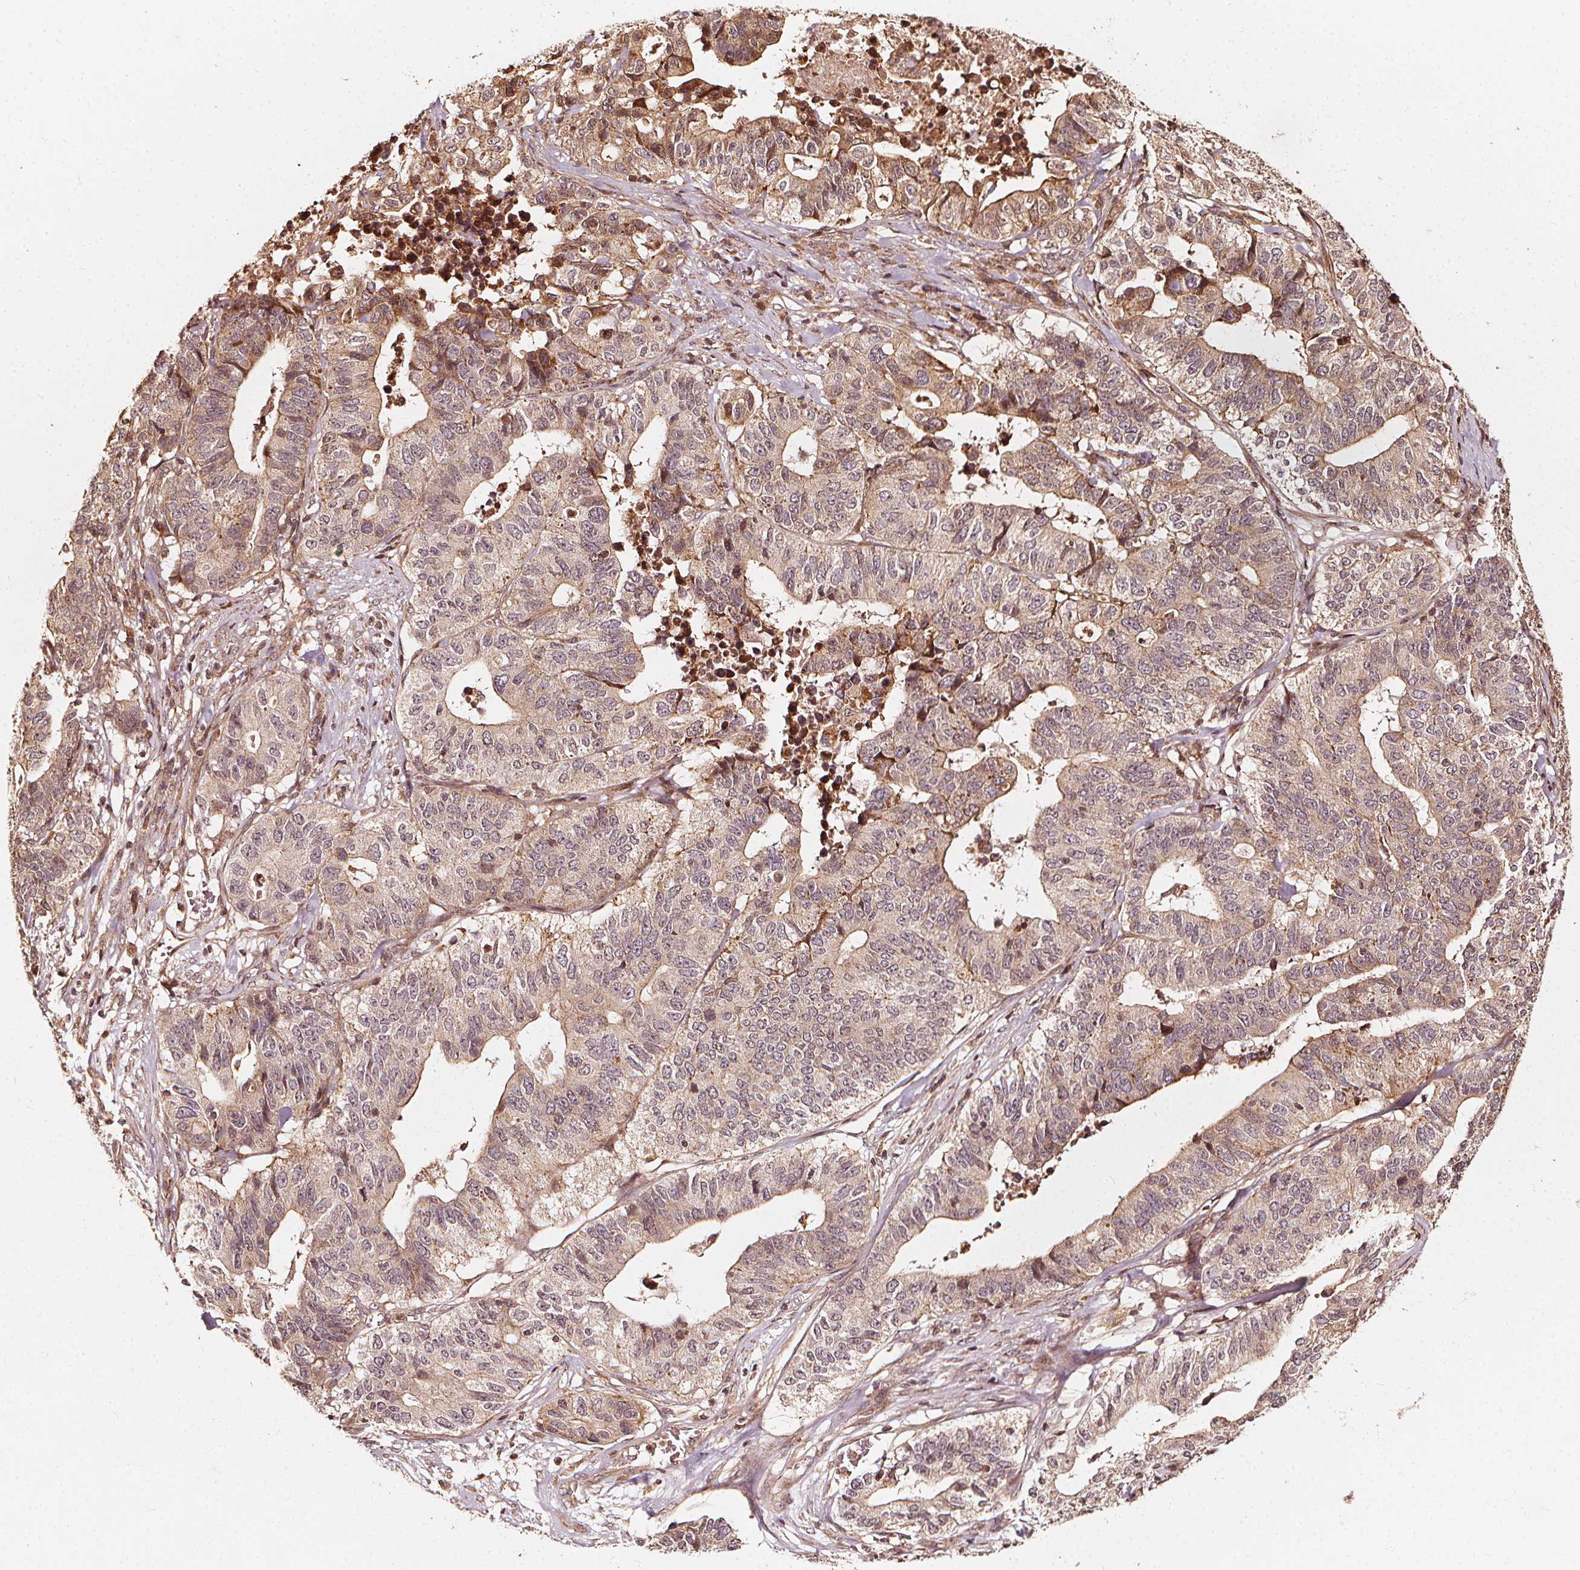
{"staining": {"intensity": "weak", "quantity": ">75%", "location": "cytoplasmic/membranous"}, "tissue": "stomach cancer", "cell_type": "Tumor cells", "image_type": "cancer", "snomed": [{"axis": "morphology", "description": "Adenocarcinoma, NOS"}, {"axis": "topography", "description": "Stomach, upper"}], "caption": "Stomach cancer was stained to show a protein in brown. There is low levels of weak cytoplasmic/membranous expression in approximately >75% of tumor cells.", "gene": "NPC1", "patient": {"sex": "female", "age": 67}}